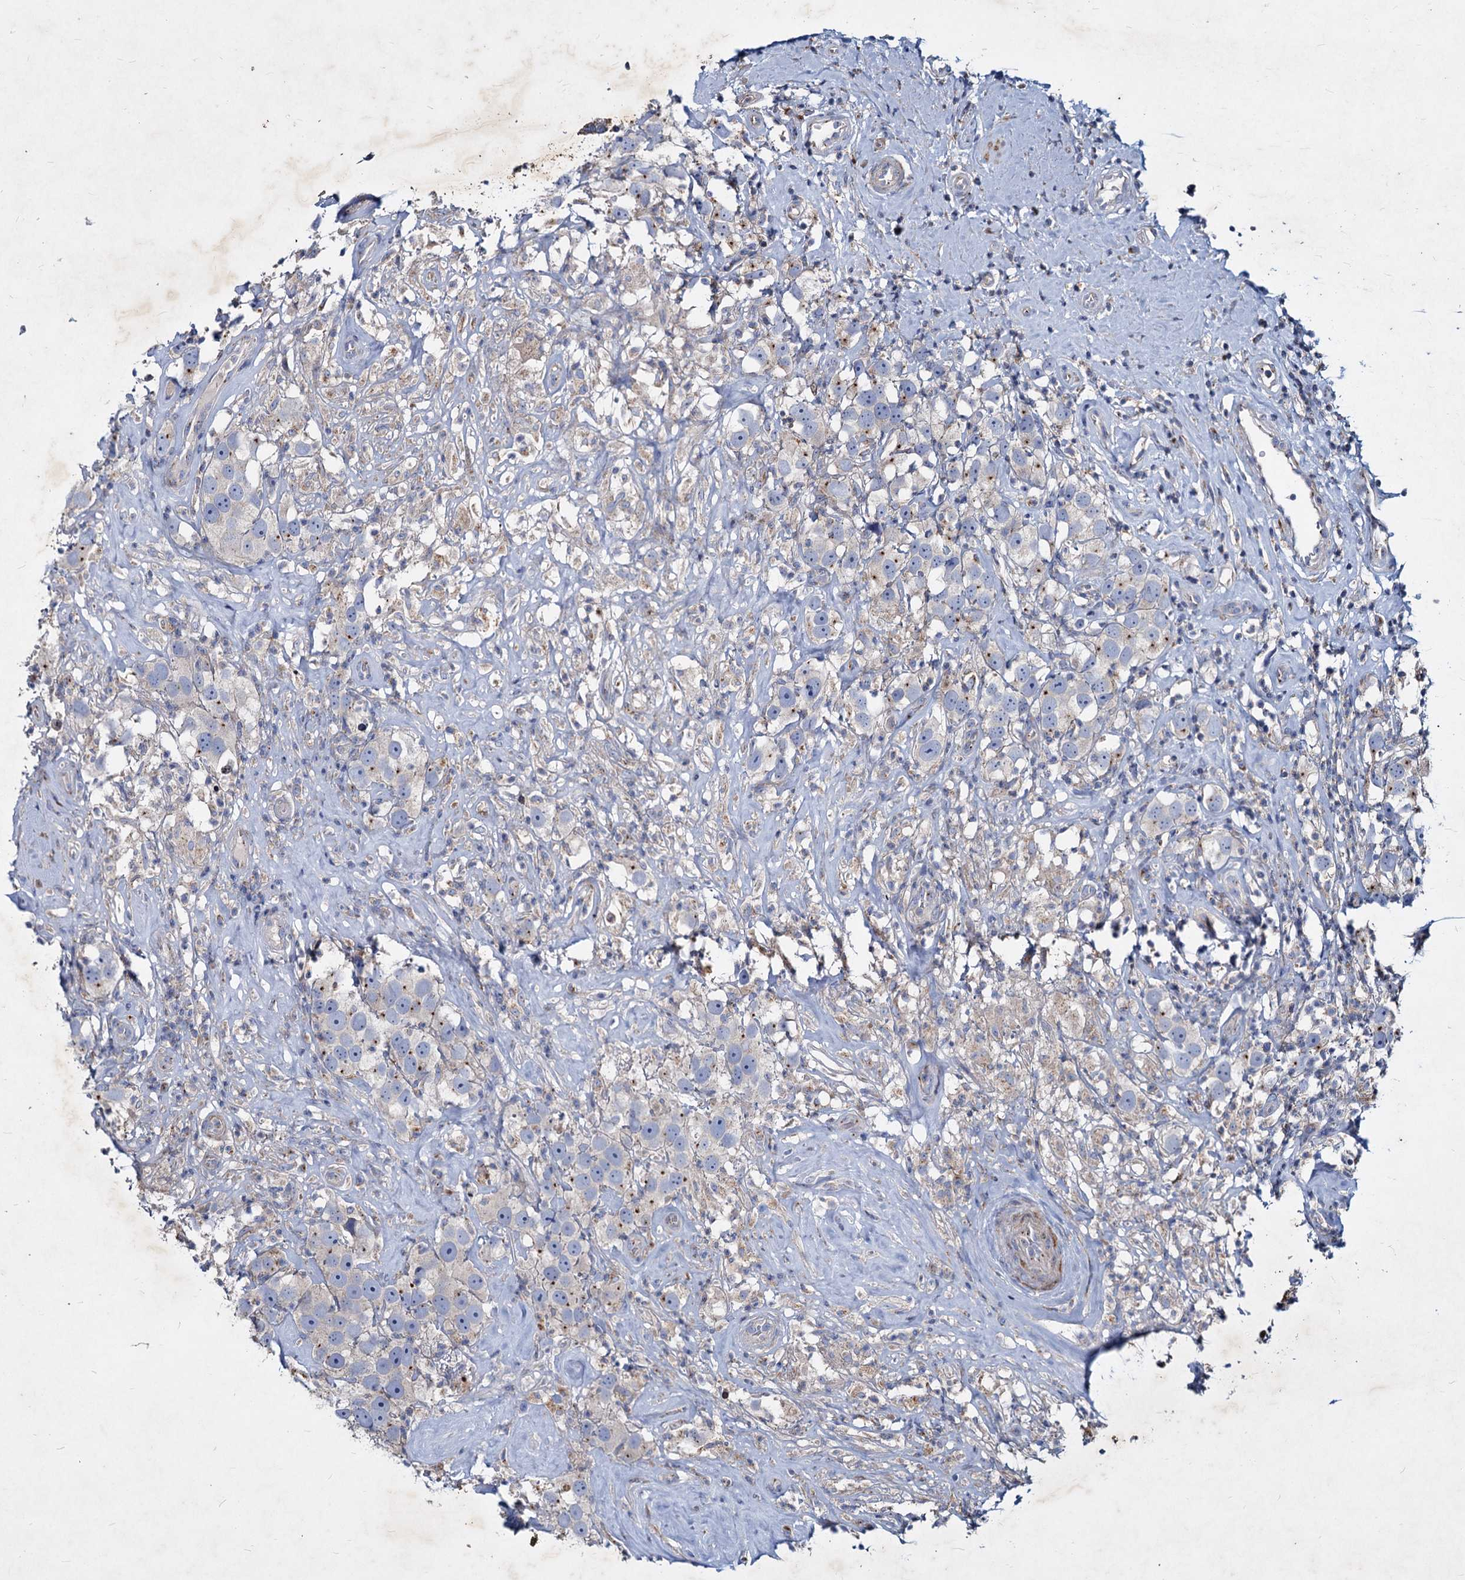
{"staining": {"intensity": "negative", "quantity": "none", "location": "none"}, "tissue": "testis cancer", "cell_type": "Tumor cells", "image_type": "cancer", "snomed": [{"axis": "morphology", "description": "Seminoma, NOS"}, {"axis": "topography", "description": "Testis"}], "caption": "Testis seminoma was stained to show a protein in brown. There is no significant staining in tumor cells.", "gene": "AGBL4", "patient": {"sex": "male", "age": 49}}